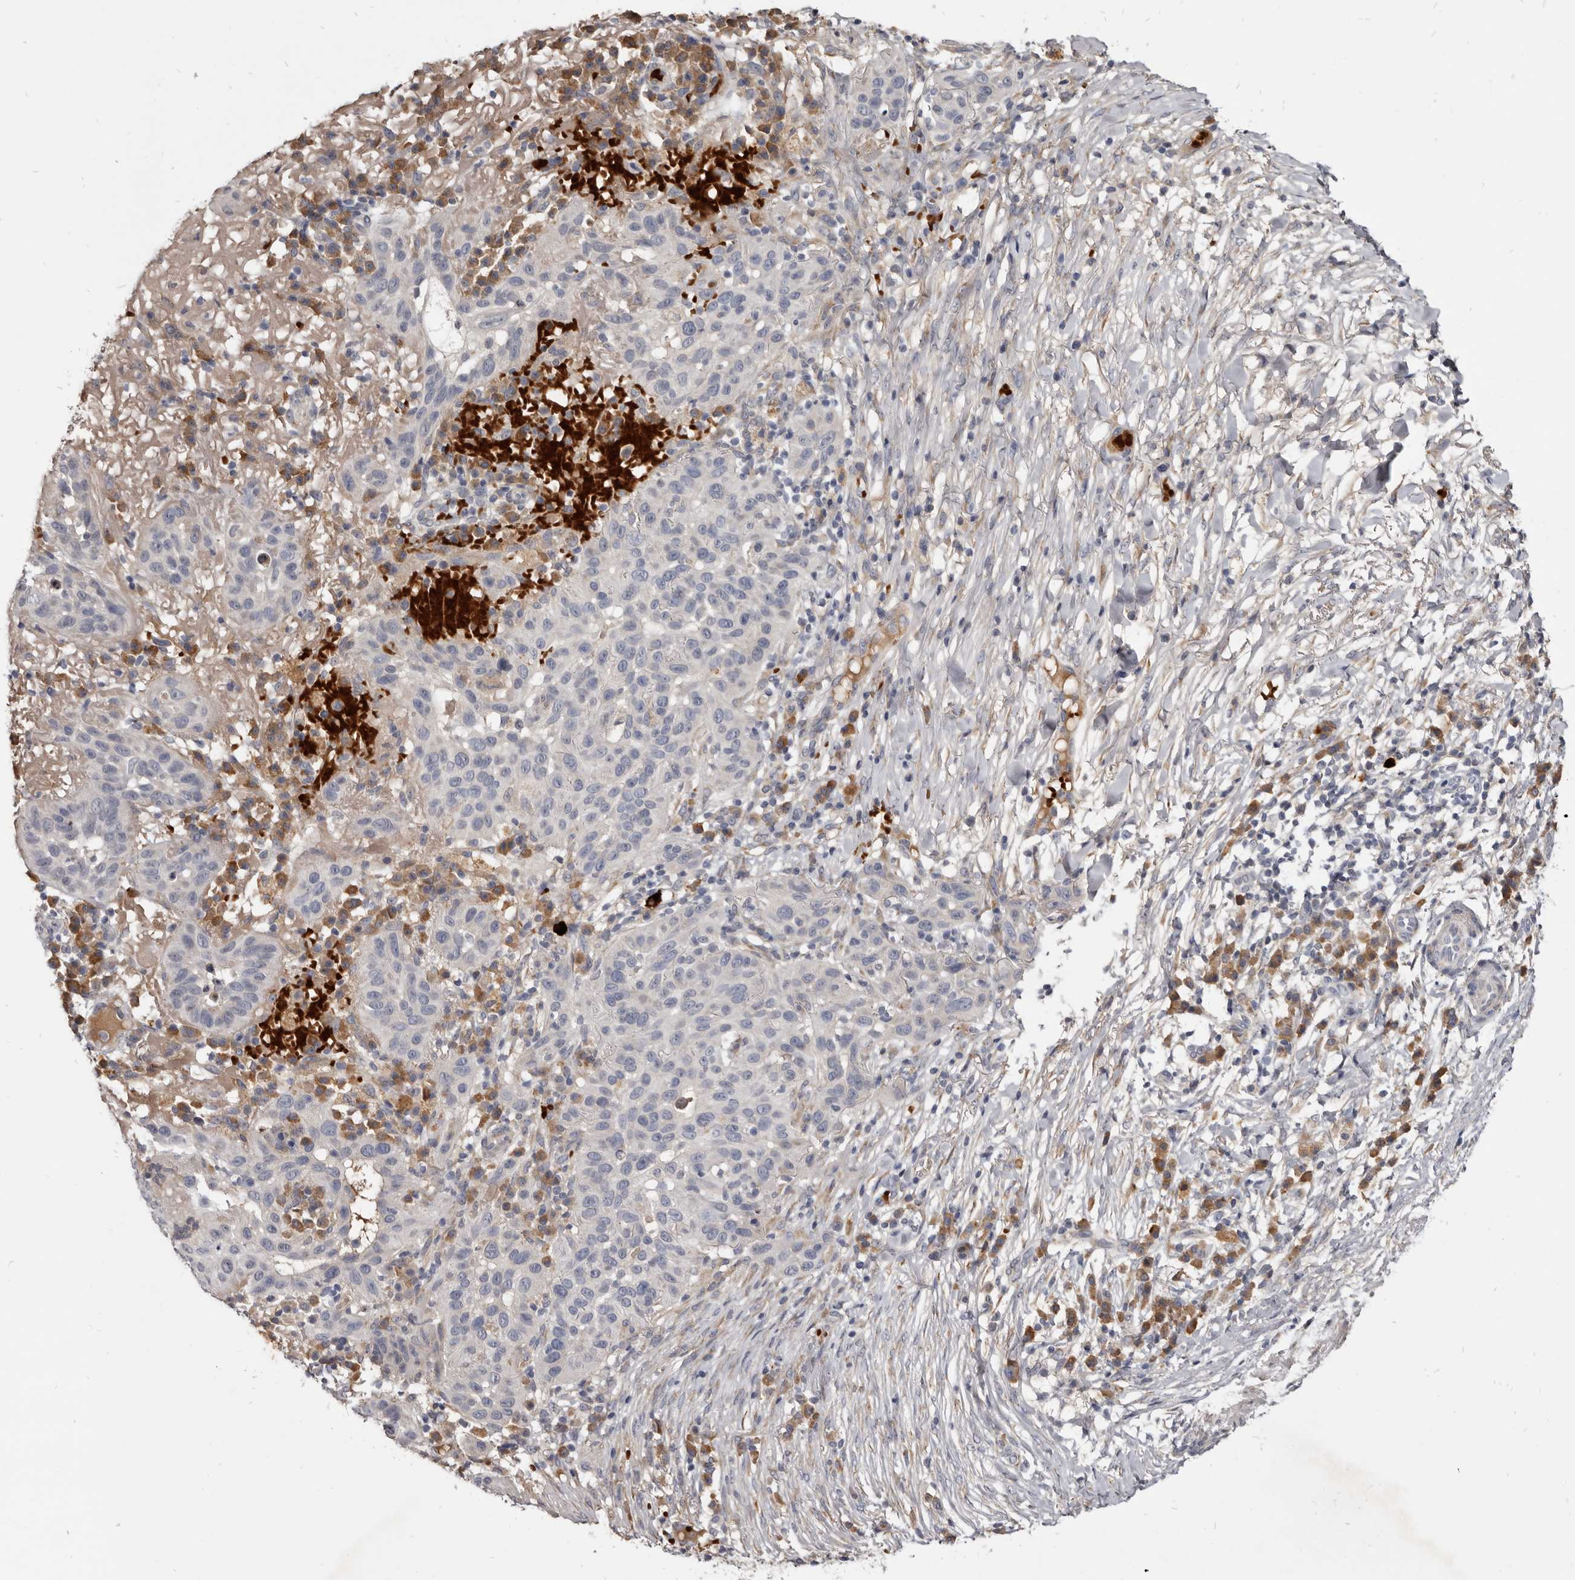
{"staining": {"intensity": "negative", "quantity": "none", "location": "none"}, "tissue": "skin cancer", "cell_type": "Tumor cells", "image_type": "cancer", "snomed": [{"axis": "morphology", "description": "Normal tissue, NOS"}, {"axis": "morphology", "description": "Squamous cell carcinoma, NOS"}, {"axis": "topography", "description": "Skin"}], "caption": "Human squamous cell carcinoma (skin) stained for a protein using immunohistochemistry shows no expression in tumor cells.", "gene": "NENF", "patient": {"sex": "female", "age": 96}}